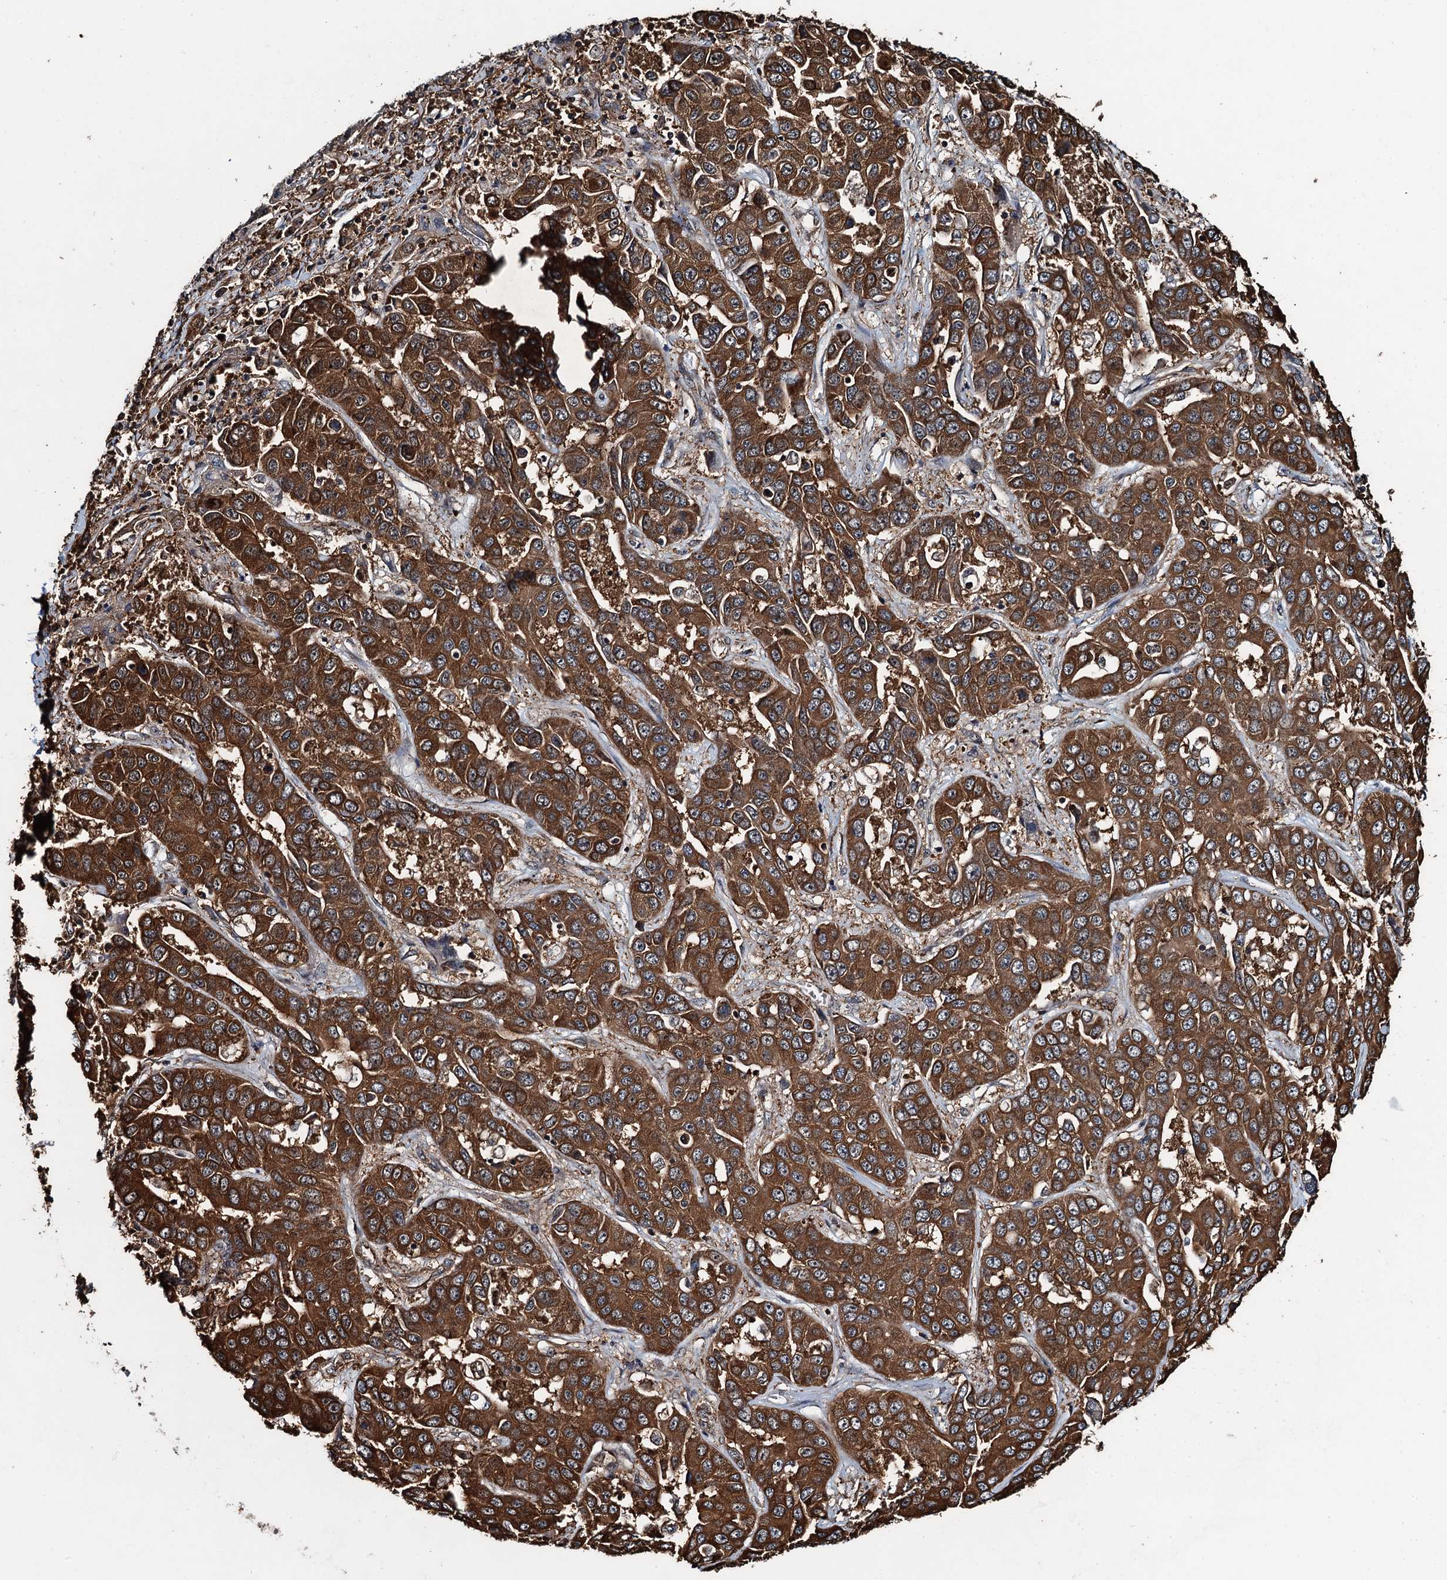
{"staining": {"intensity": "strong", "quantity": ">75%", "location": "cytoplasmic/membranous"}, "tissue": "liver cancer", "cell_type": "Tumor cells", "image_type": "cancer", "snomed": [{"axis": "morphology", "description": "Cholangiocarcinoma"}, {"axis": "topography", "description": "Liver"}], "caption": "Tumor cells reveal high levels of strong cytoplasmic/membranous staining in approximately >75% of cells in human liver cancer (cholangiocarcinoma).", "gene": "WHAMM", "patient": {"sex": "female", "age": 52}}